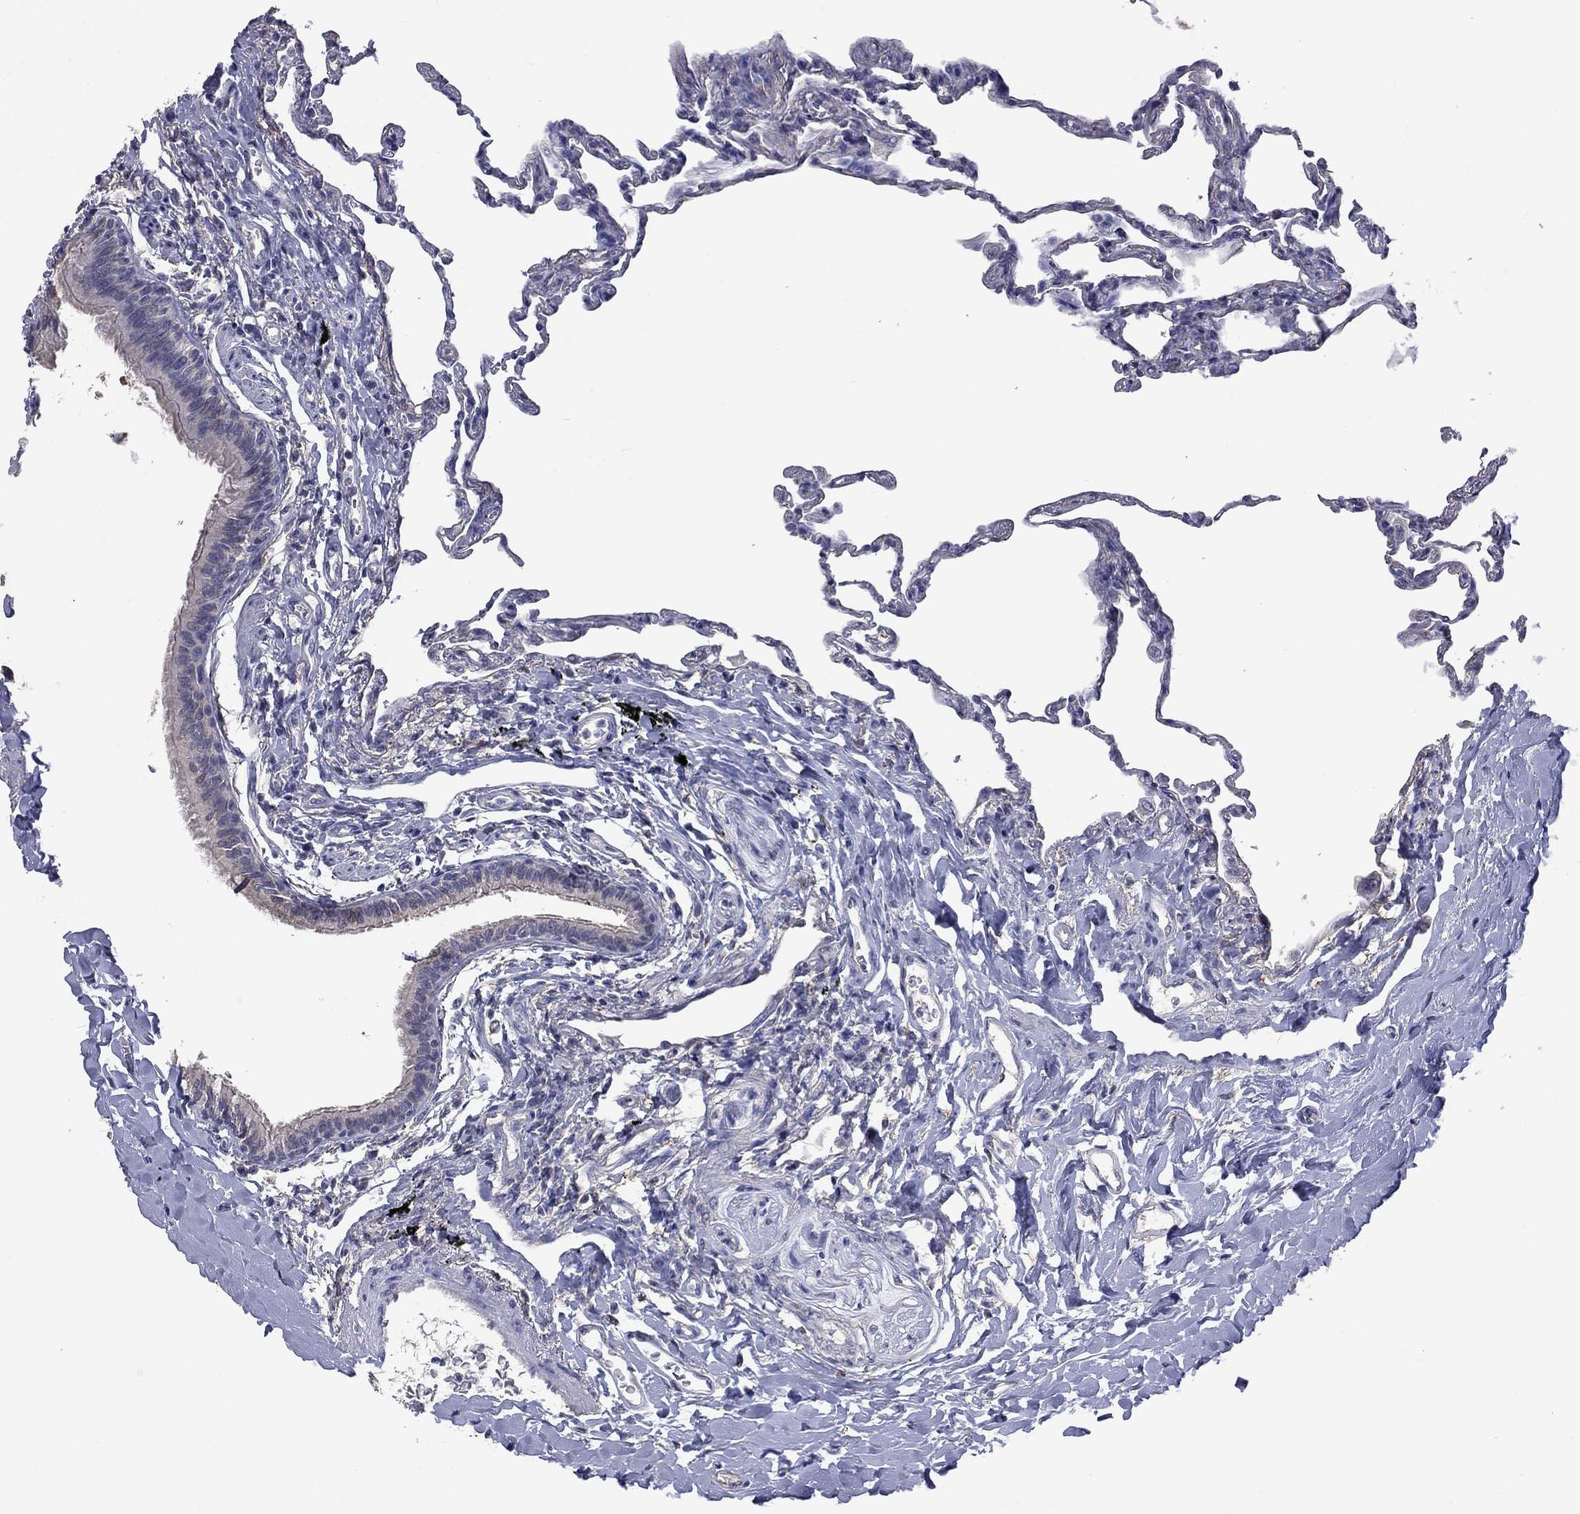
{"staining": {"intensity": "negative", "quantity": "none", "location": "none"}, "tissue": "lung", "cell_type": "Alveolar cells", "image_type": "normal", "snomed": [{"axis": "morphology", "description": "Normal tissue, NOS"}, {"axis": "topography", "description": "Lung"}], "caption": "Immunohistochemistry (IHC) histopathology image of normal lung stained for a protein (brown), which demonstrates no staining in alveolar cells. Nuclei are stained in blue.", "gene": "HYLS1", "patient": {"sex": "female", "age": 57}}